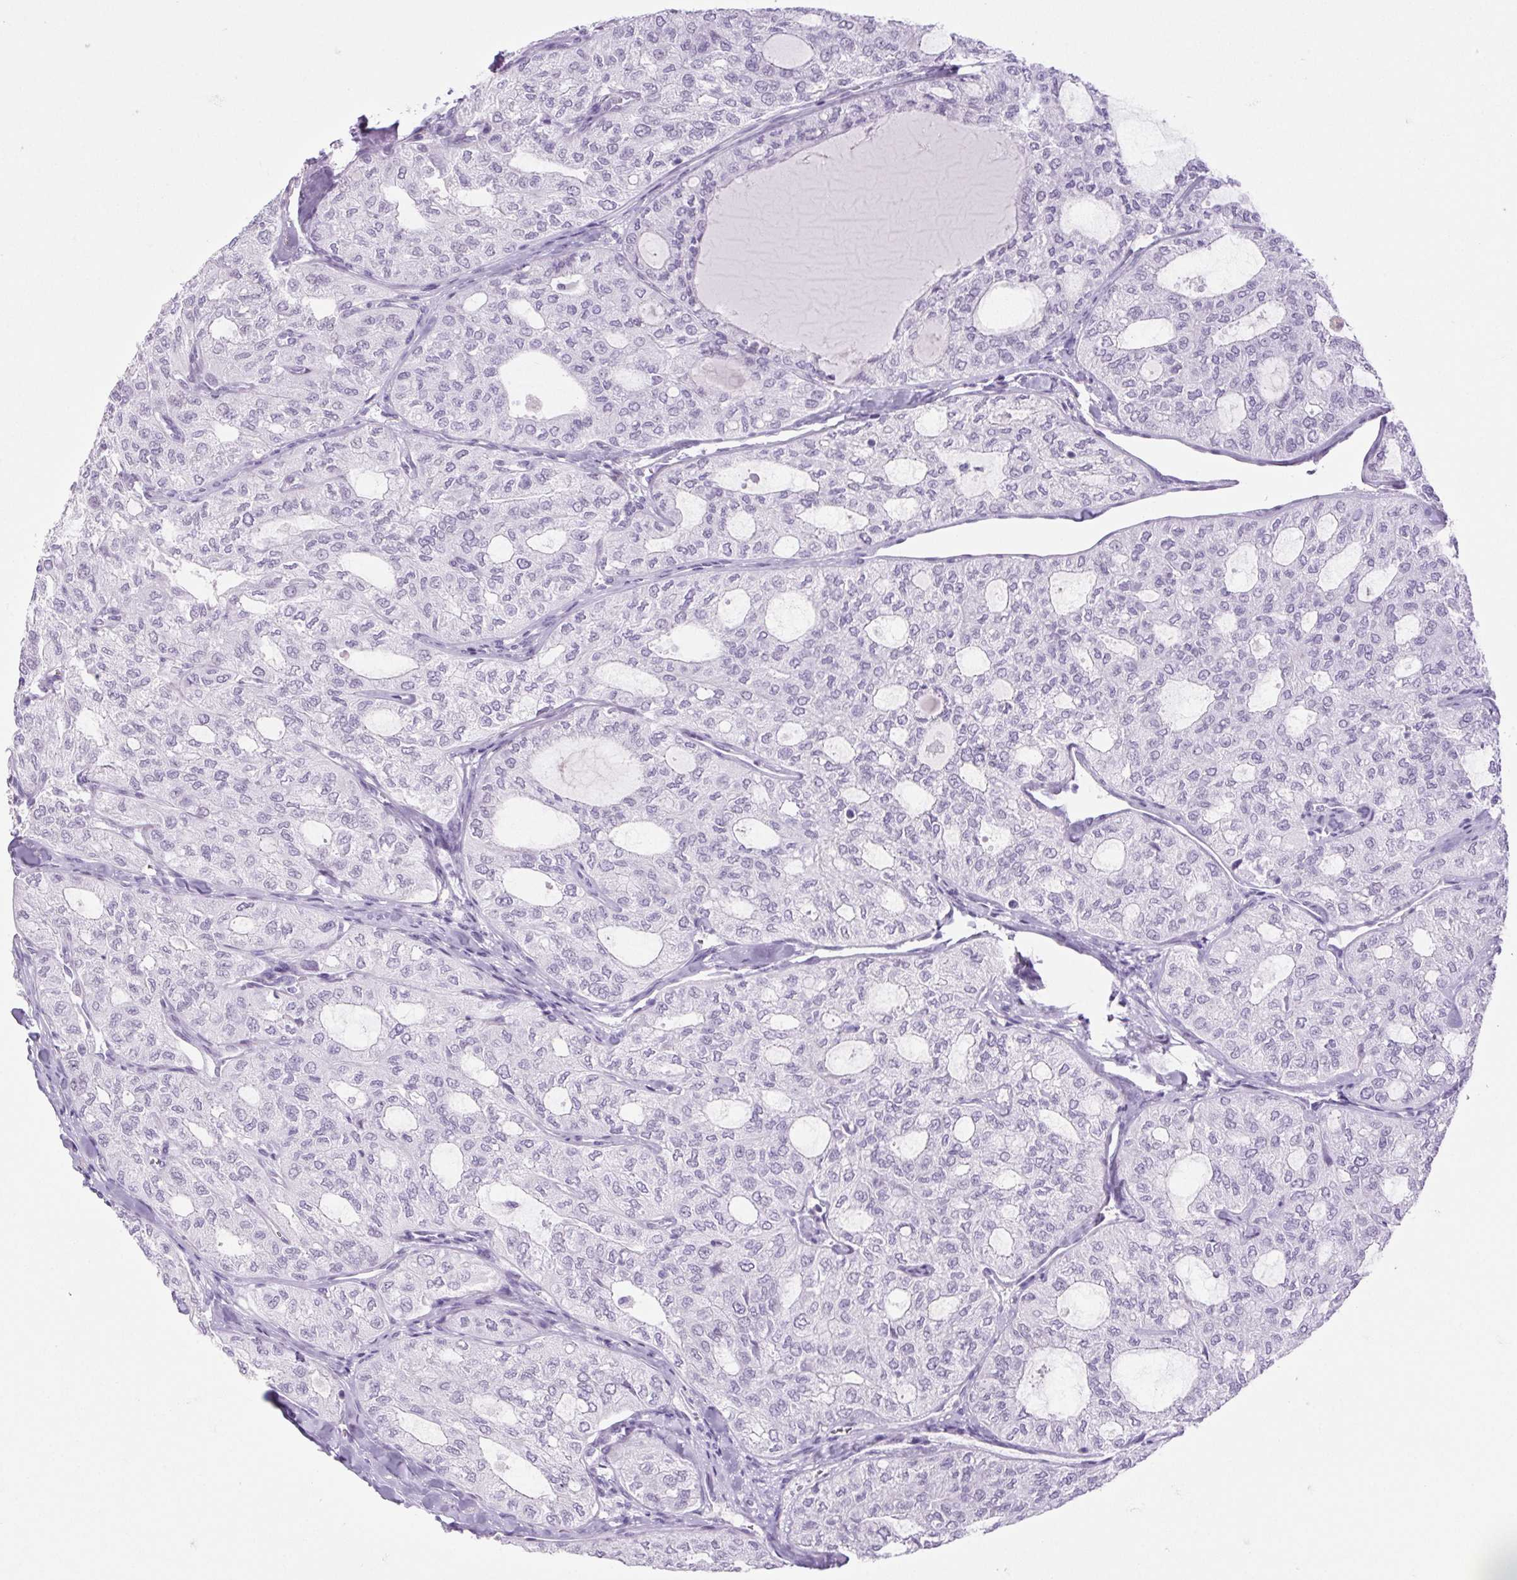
{"staining": {"intensity": "negative", "quantity": "none", "location": "none"}, "tissue": "thyroid cancer", "cell_type": "Tumor cells", "image_type": "cancer", "snomed": [{"axis": "morphology", "description": "Follicular adenoma carcinoma, NOS"}, {"axis": "topography", "description": "Thyroid gland"}], "caption": "High magnification brightfield microscopy of follicular adenoma carcinoma (thyroid) stained with DAB (3,3'-diaminobenzidine) (brown) and counterstained with hematoxylin (blue): tumor cells show no significant positivity.", "gene": "BCAS1", "patient": {"sex": "male", "age": 75}}